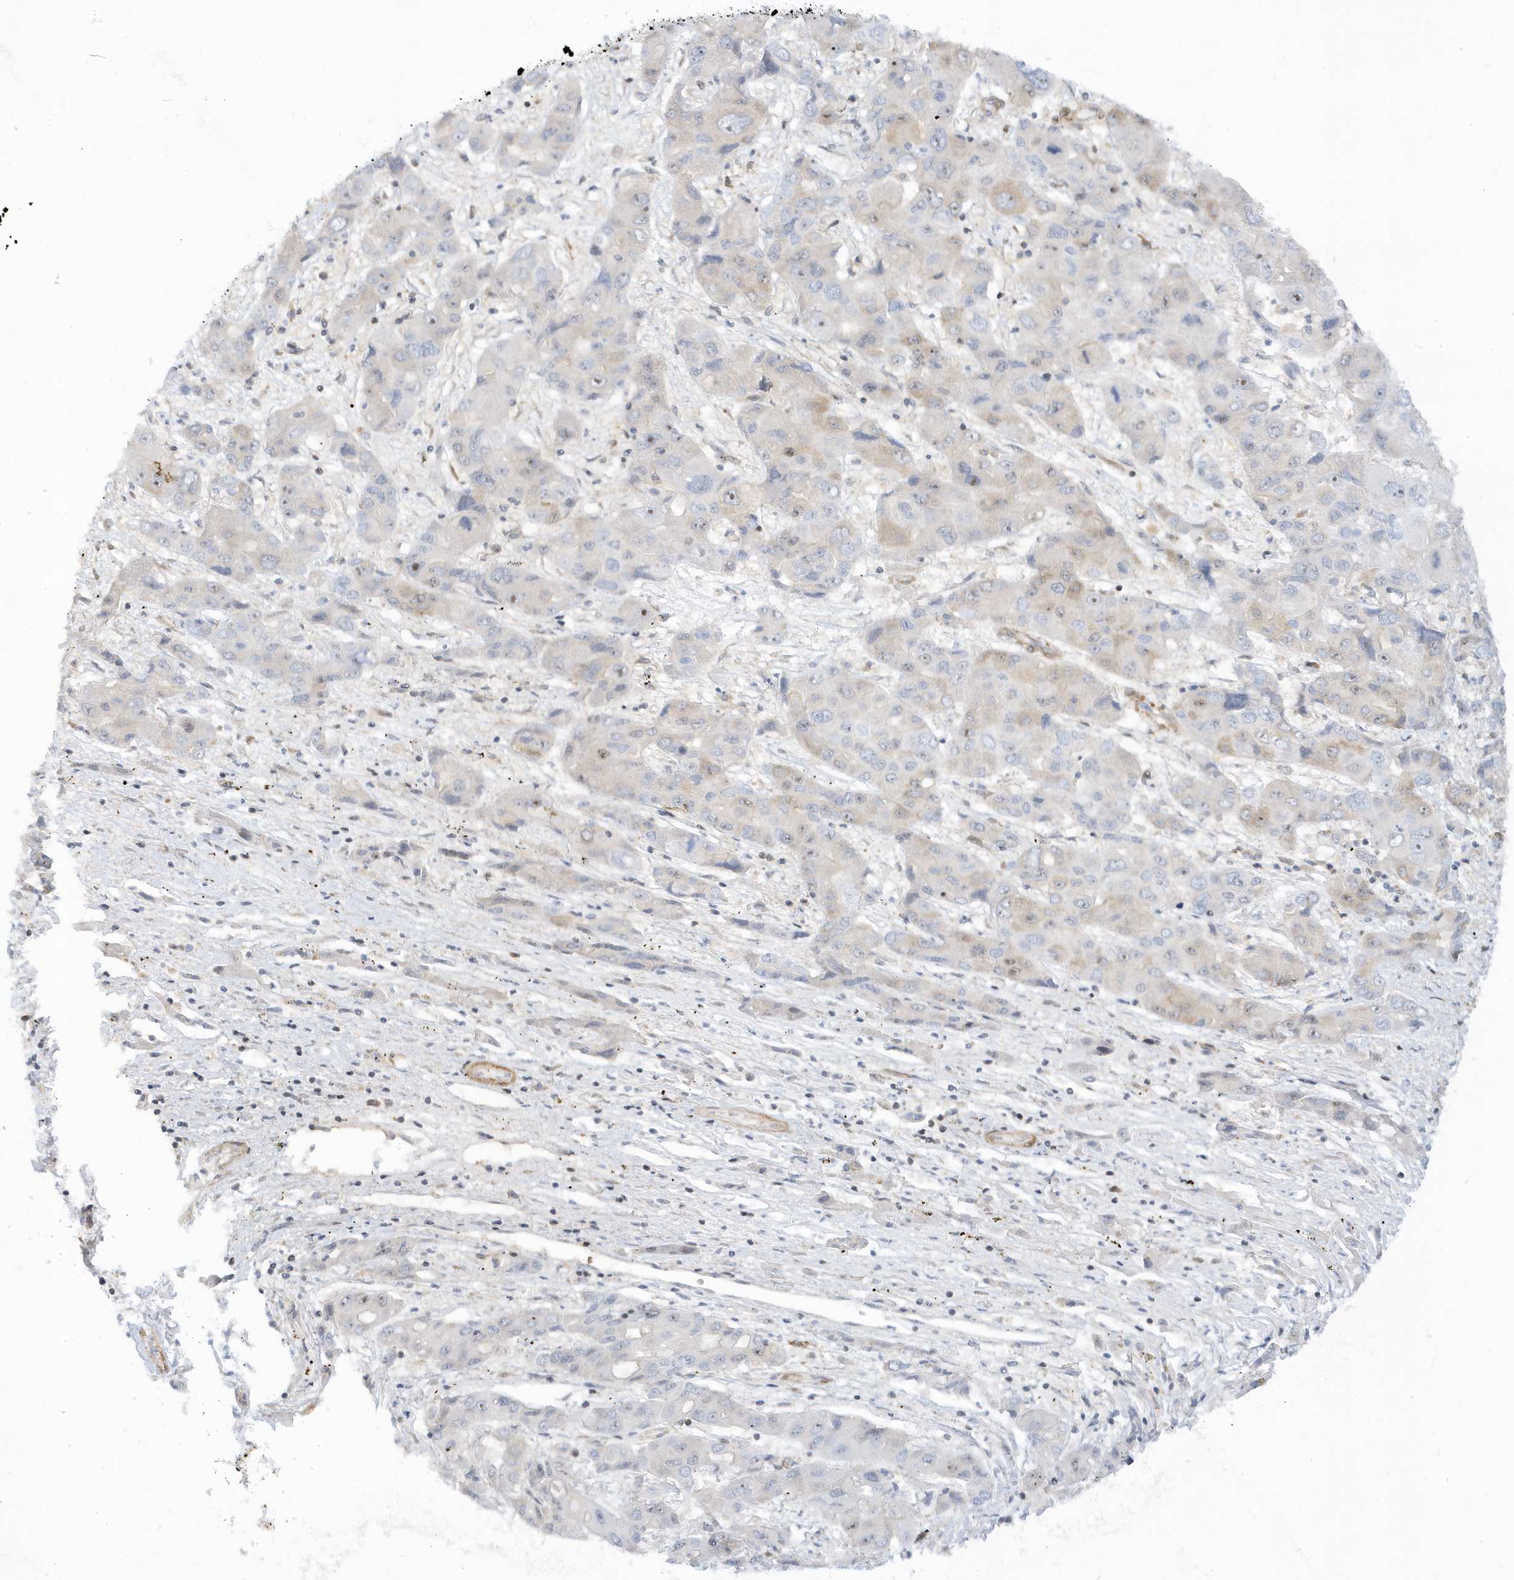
{"staining": {"intensity": "negative", "quantity": "none", "location": "none"}, "tissue": "liver cancer", "cell_type": "Tumor cells", "image_type": "cancer", "snomed": [{"axis": "morphology", "description": "Cholangiocarcinoma"}, {"axis": "topography", "description": "Liver"}], "caption": "The micrograph displays no staining of tumor cells in liver cholangiocarcinoma.", "gene": "MAP7D3", "patient": {"sex": "male", "age": 67}}